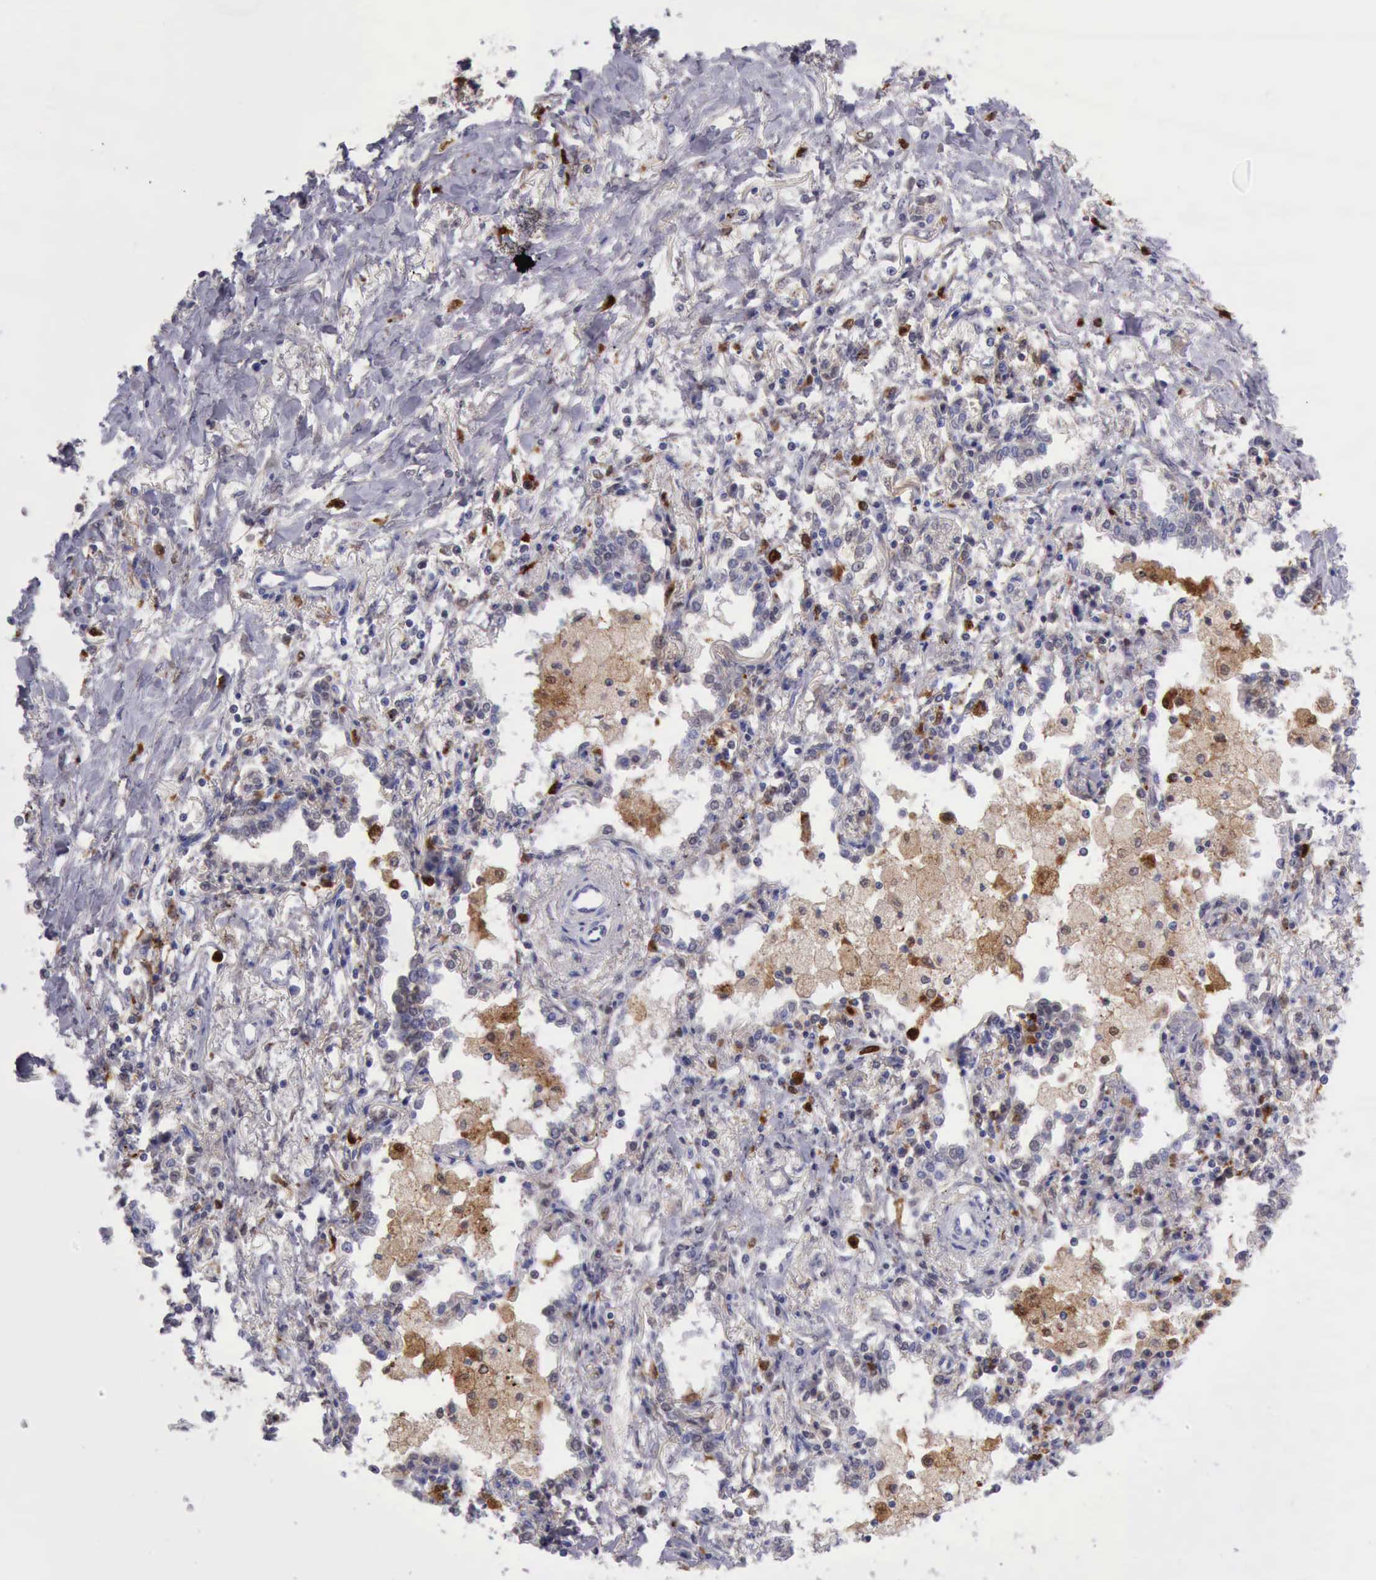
{"staining": {"intensity": "negative", "quantity": "none", "location": "none"}, "tissue": "lung cancer", "cell_type": "Tumor cells", "image_type": "cancer", "snomed": [{"axis": "morphology", "description": "Adenocarcinoma, NOS"}, {"axis": "topography", "description": "Lung"}], "caption": "Image shows no significant protein expression in tumor cells of adenocarcinoma (lung).", "gene": "CSTA", "patient": {"sex": "male", "age": 60}}